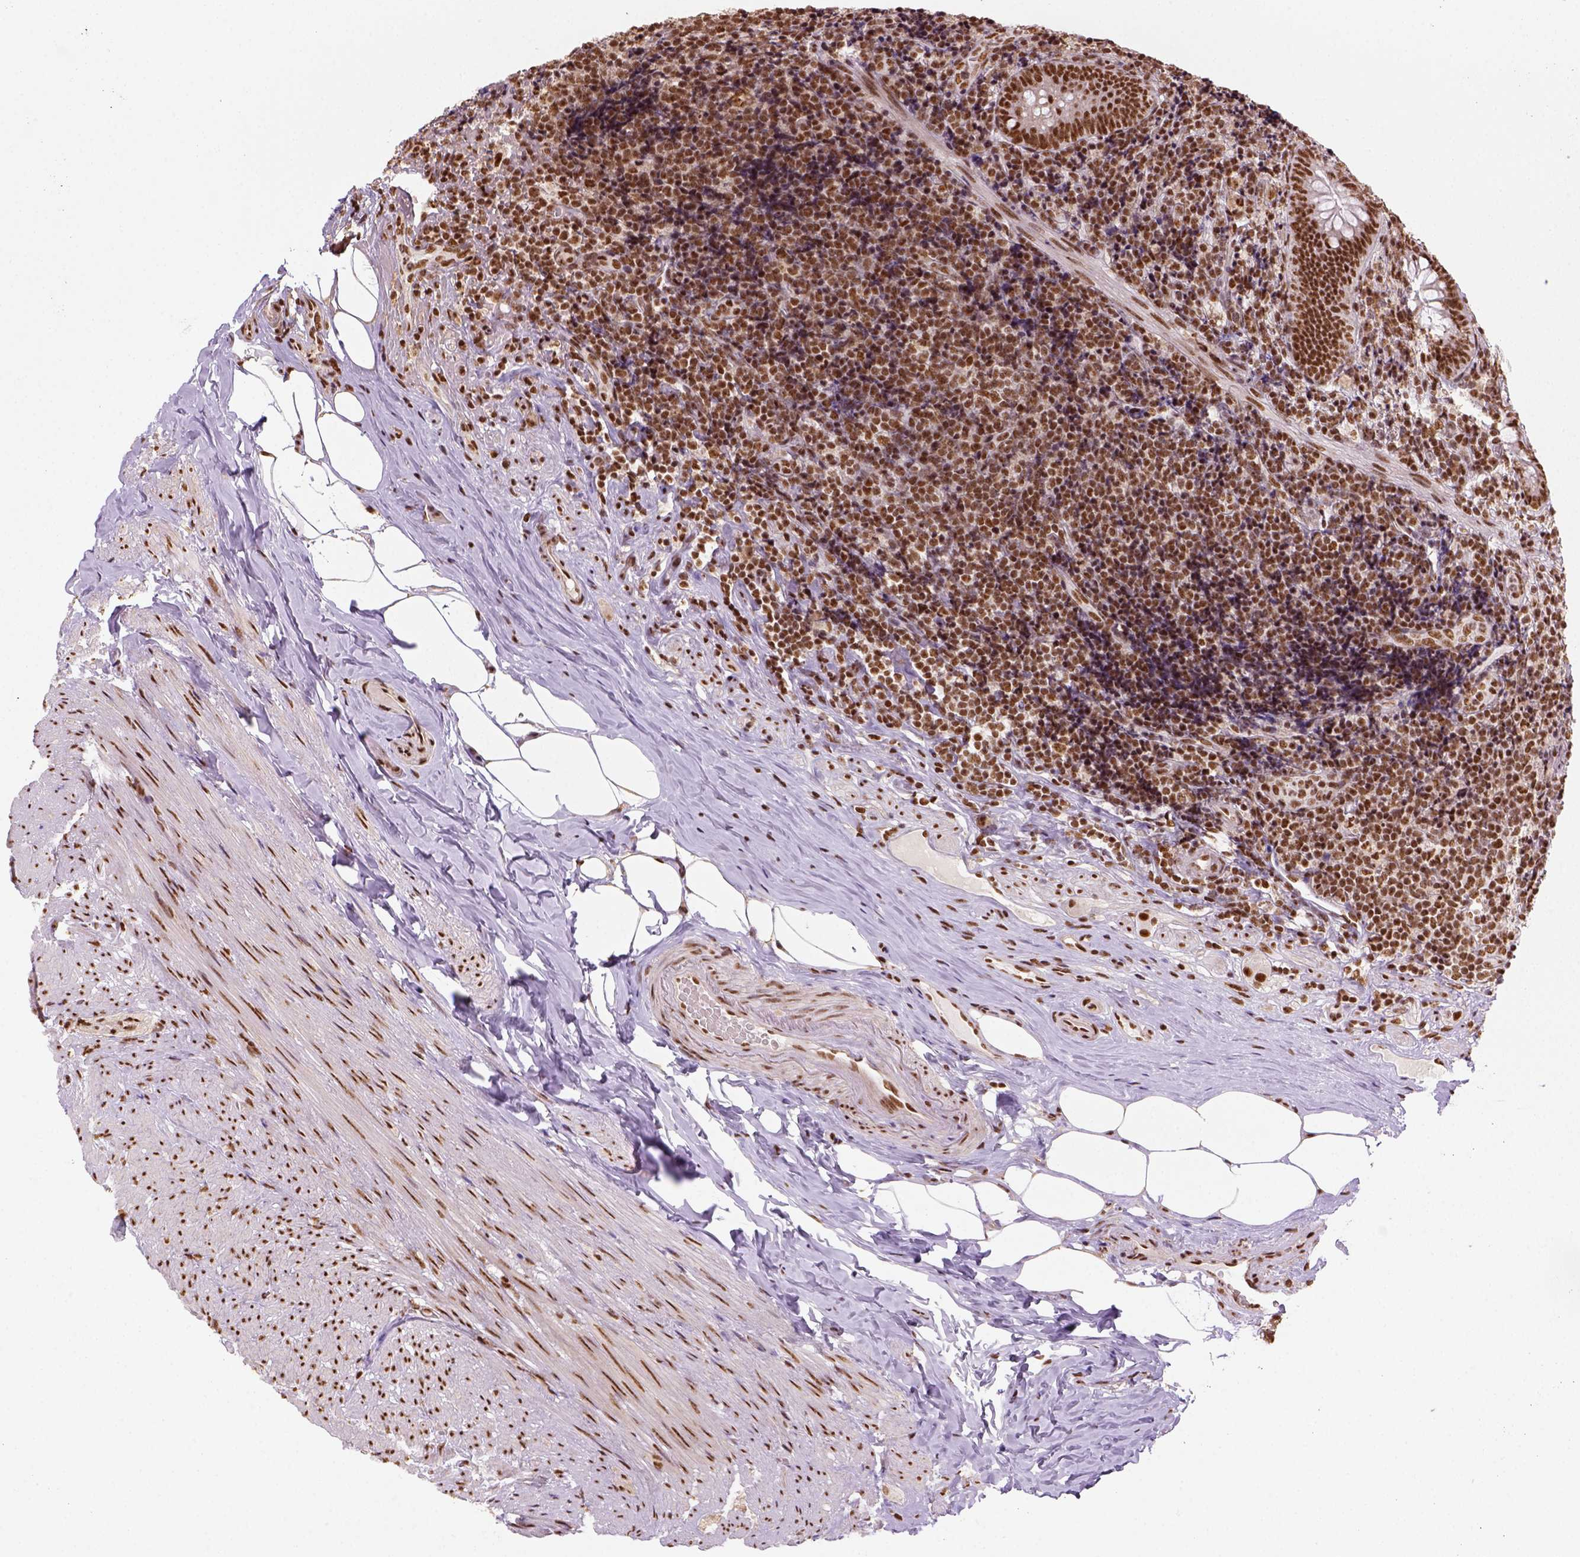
{"staining": {"intensity": "strong", "quantity": ">75%", "location": "nuclear"}, "tissue": "appendix", "cell_type": "Glandular cells", "image_type": "normal", "snomed": [{"axis": "morphology", "description": "Normal tissue, NOS"}, {"axis": "topography", "description": "Appendix"}], "caption": "A photomicrograph of human appendix stained for a protein shows strong nuclear brown staining in glandular cells. Nuclei are stained in blue.", "gene": "CCAR1", "patient": {"sex": "male", "age": 47}}